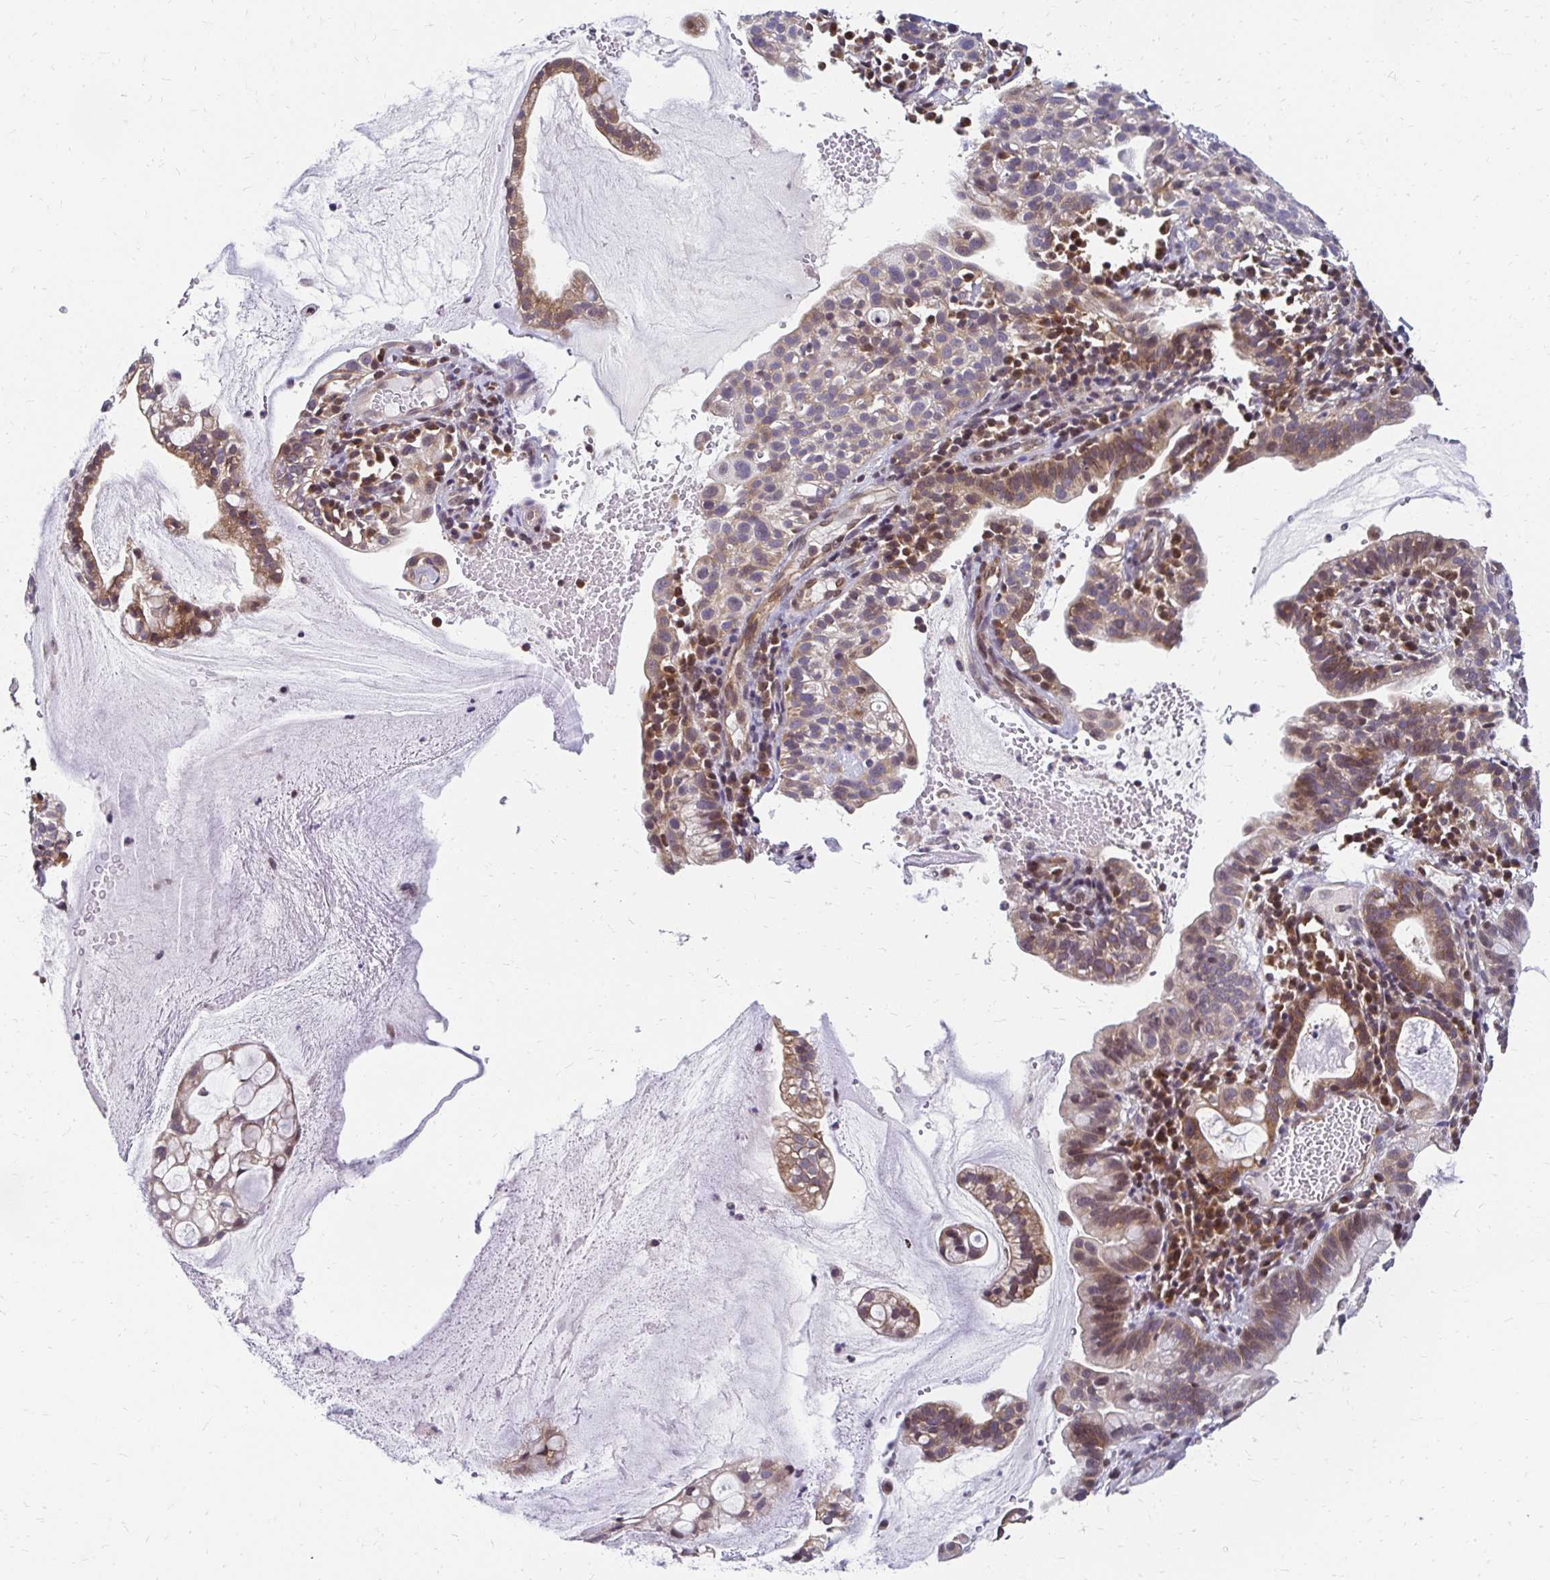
{"staining": {"intensity": "weak", "quantity": "25%-75%", "location": "cytoplasmic/membranous,nuclear"}, "tissue": "cervical cancer", "cell_type": "Tumor cells", "image_type": "cancer", "snomed": [{"axis": "morphology", "description": "Adenocarcinoma, NOS"}, {"axis": "topography", "description": "Cervix"}], "caption": "Immunohistochemistry (IHC) image of cervical cancer stained for a protein (brown), which exhibits low levels of weak cytoplasmic/membranous and nuclear staining in approximately 25%-75% of tumor cells.", "gene": "CBX7", "patient": {"sex": "female", "age": 41}}